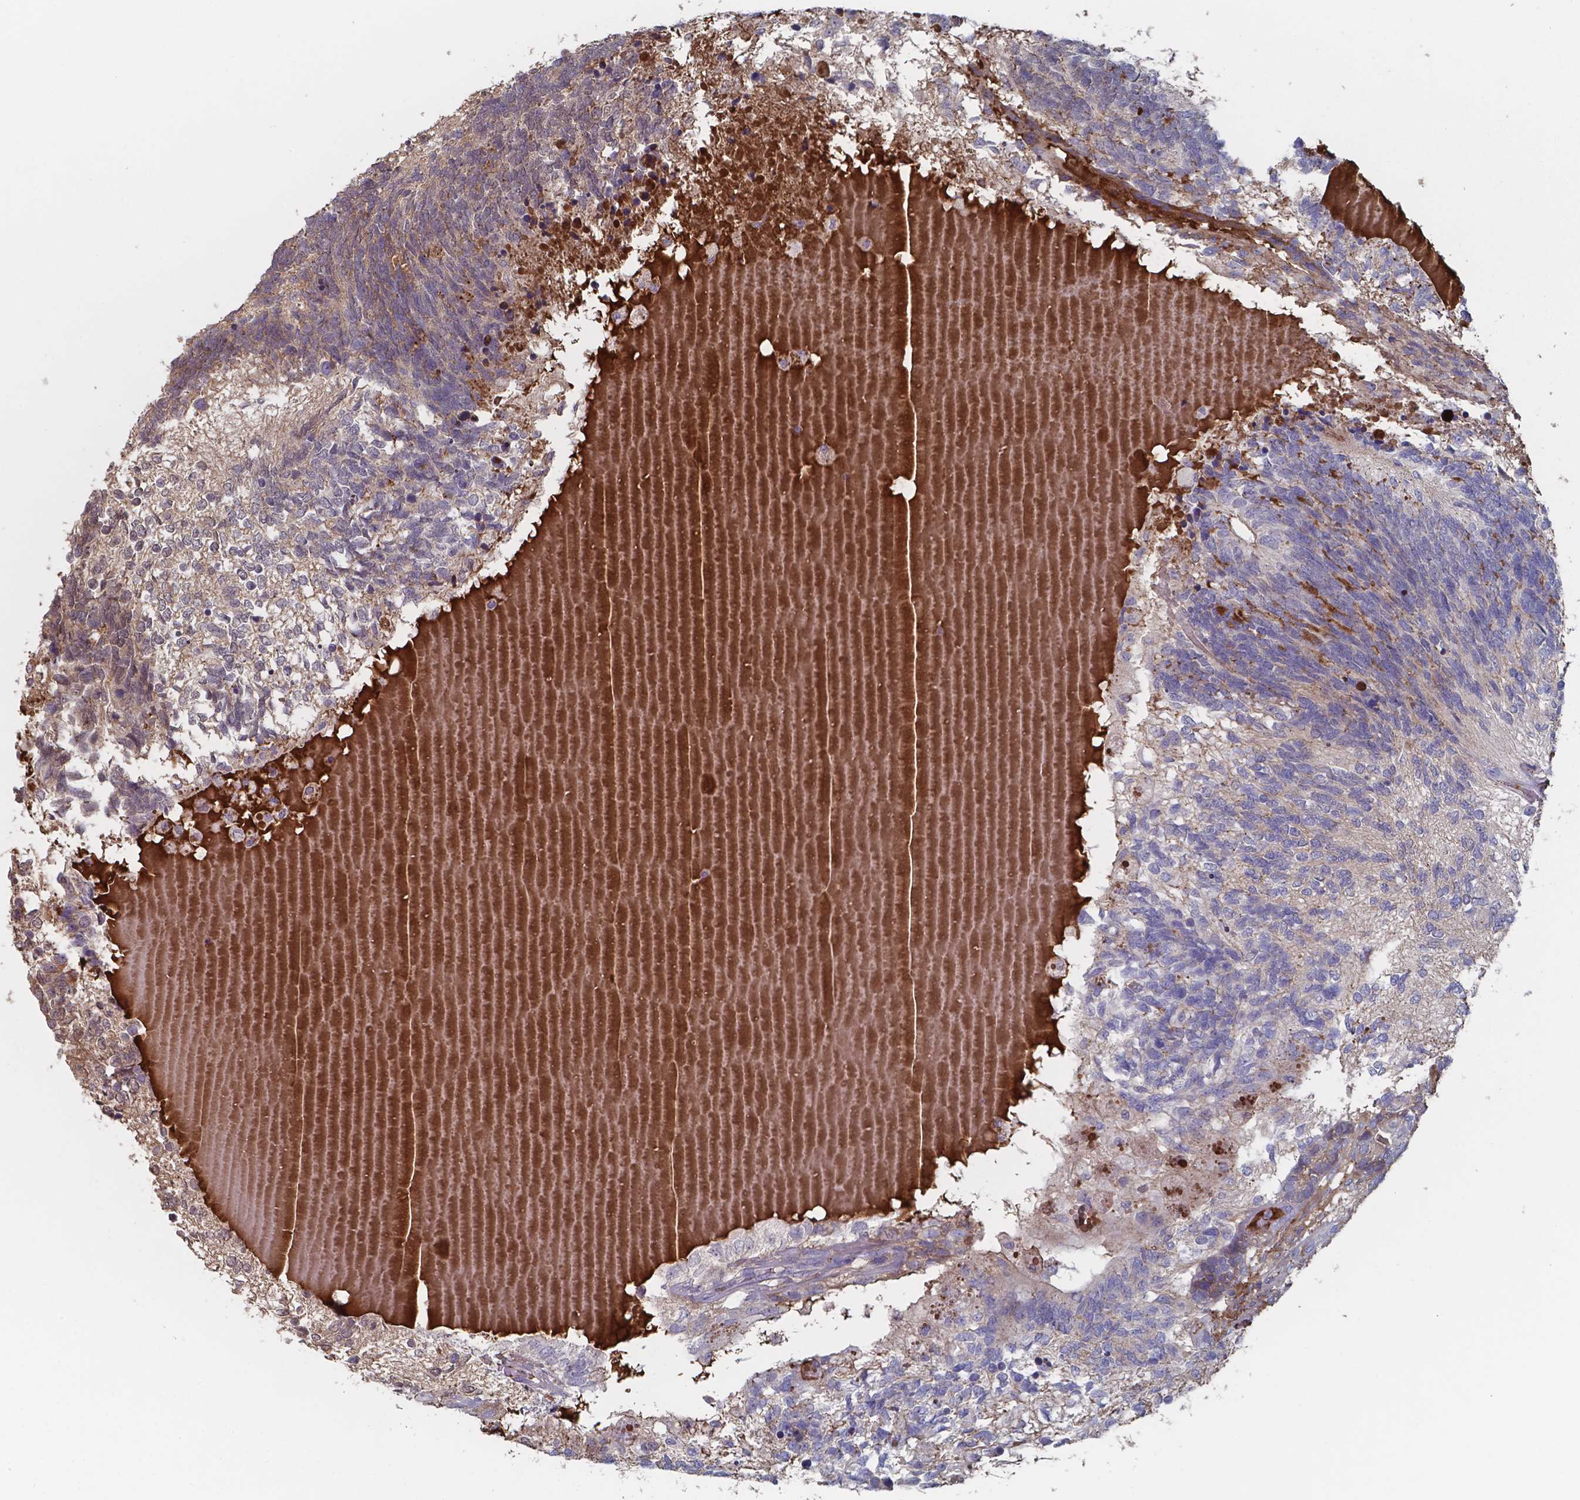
{"staining": {"intensity": "strong", "quantity": "<25%", "location": "cytoplasmic/membranous"}, "tissue": "testis cancer", "cell_type": "Tumor cells", "image_type": "cancer", "snomed": [{"axis": "morphology", "description": "Seminoma, NOS"}, {"axis": "morphology", "description": "Carcinoma, Embryonal, NOS"}, {"axis": "topography", "description": "Testis"}], "caption": "Testis cancer (seminoma) tissue exhibits strong cytoplasmic/membranous staining in about <25% of tumor cells, visualized by immunohistochemistry.", "gene": "BTBD17", "patient": {"sex": "male", "age": 41}}